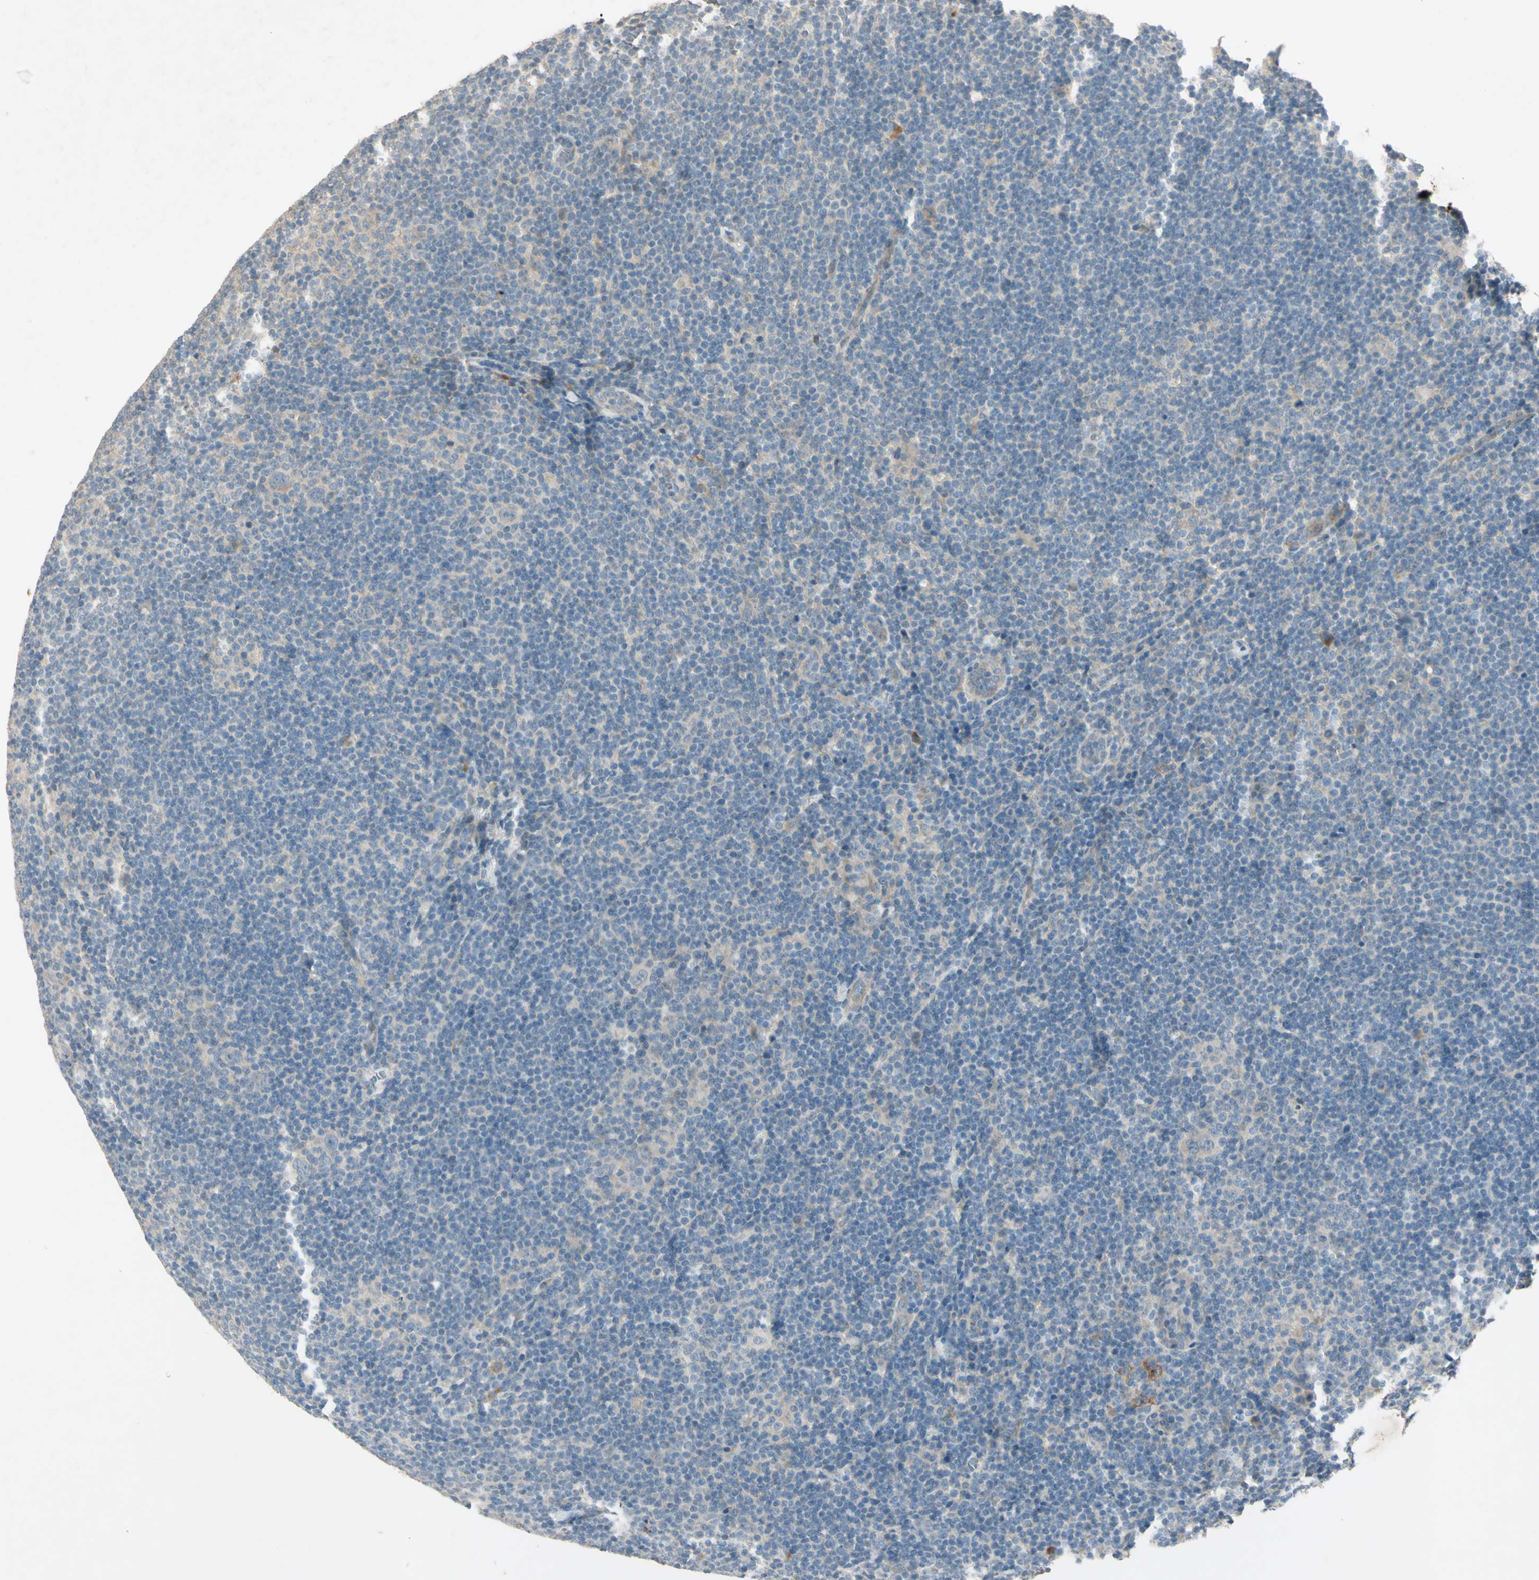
{"staining": {"intensity": "negative", "quantity": "none", "location": "none"}, "tissue": "lymphoma", "cell_type": "Tumor cells", "image_type": "cancer", "snomed": [{"axis": "morphology", "description": "Hodgkin's disease, NOS"}, {"axis": "topography", "description": "Lymph node"}], "caption": "Image shows no protein staining in tumor cells of Hodgkin's disease tissue. The staining was performed using DAB (3,3'-diaminobenzidine) to visualize the protein expression in brown, while the nuclei were stained in blue with hematoxylin (Magnification: 20x).", "gene": "AATK", "patient": {"sex": "female", "age": 57}}